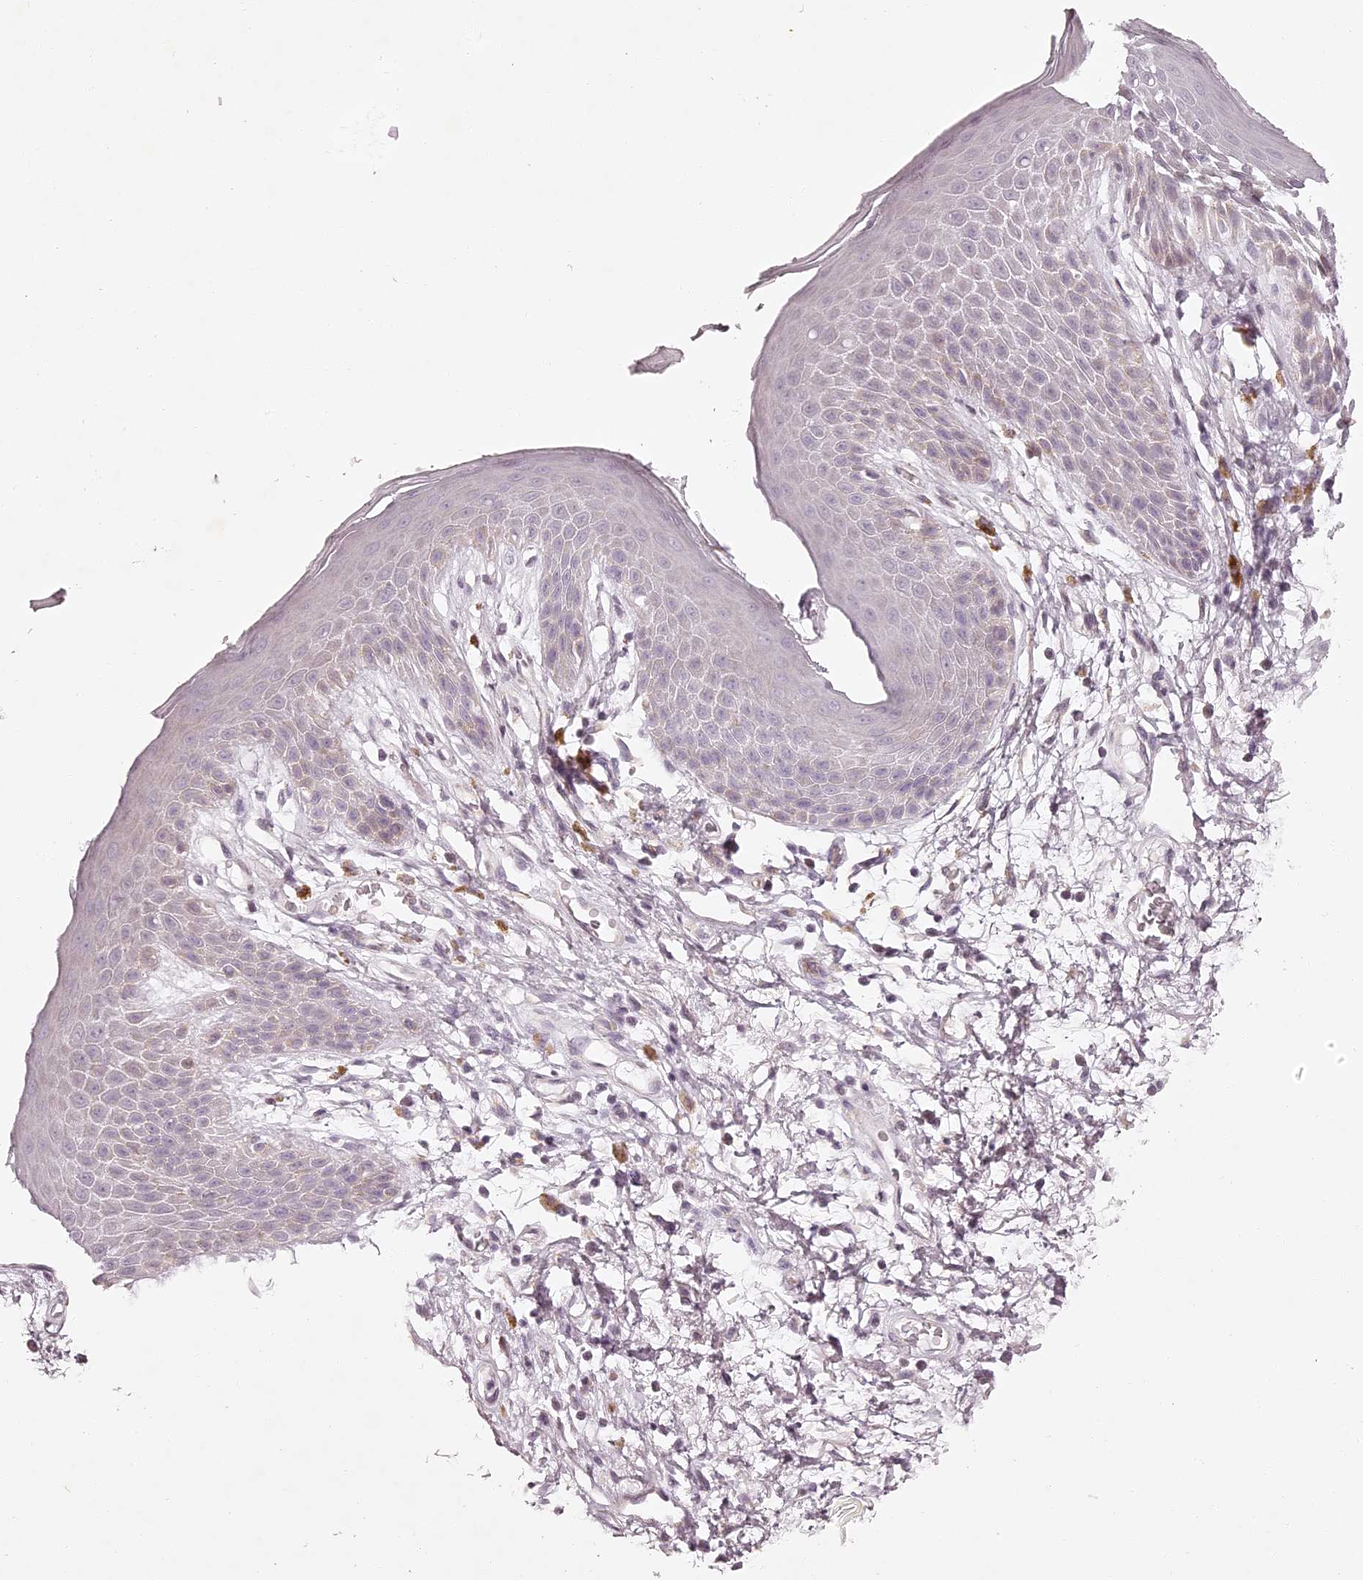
{"staining": {"intensity": "moderate", "quantity": "<25%", "location": "cytoplasmic/membranous"}, "tissue": "skin", "cell_type": "Epidermal cells", "image_type": "normal", "snomed": [{"axis": "morphology", "description": "Normal tissue, NOS"}, {"axis": "topography", "description": "Anal"}], "caption": "This photomicrograph exhibits IHC staining of unremarkable human skin, with low moderate cytoplasmic/membranous positivity in about <25% of epidermal cells.", "gene": "ELAPOR1", "patient": {"sex": "male", "age": 74}}